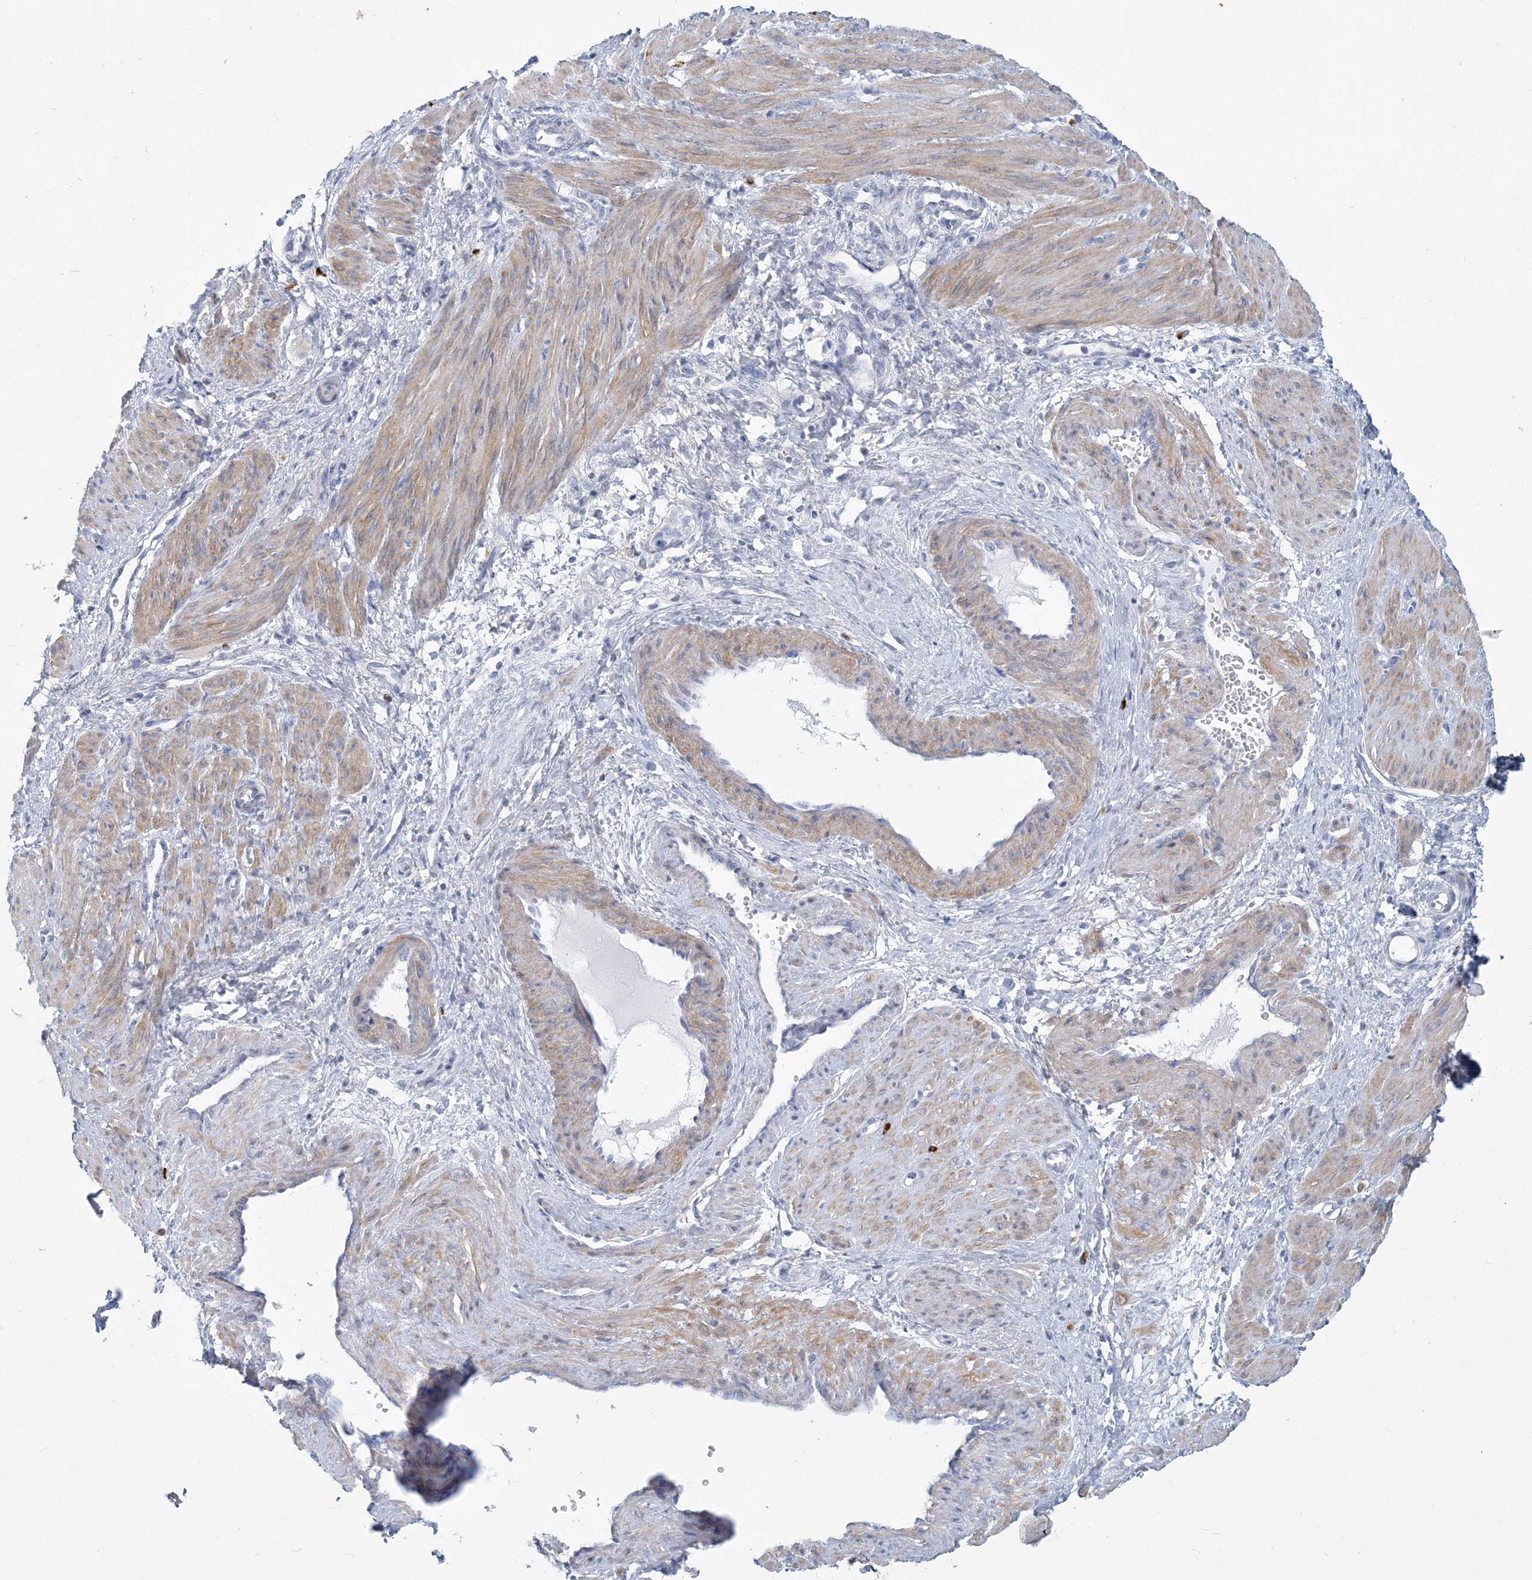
{"staining": {"intensity": "moderate", "quantity": ">75%", "location": "cytoplasmic/membranous"}, "tissue": "smooth muscle", "cell_type": "Smooth muscle cells", "image_type": "normal", "snomed": [{"axis": "morphology", "description": "Normal tissue, NOS"}, {"axis": "topography", "description": "Endometrium"}], "caption": "This histopathology image reveals immunohistochemistry staining of benign human smooth muscle, with medium moderate cytoplasmic/membranous expression in about >75% of smooth muscle cells.", "gene": "MOXD1", "patient": {"sex": "female", "age": 33}}